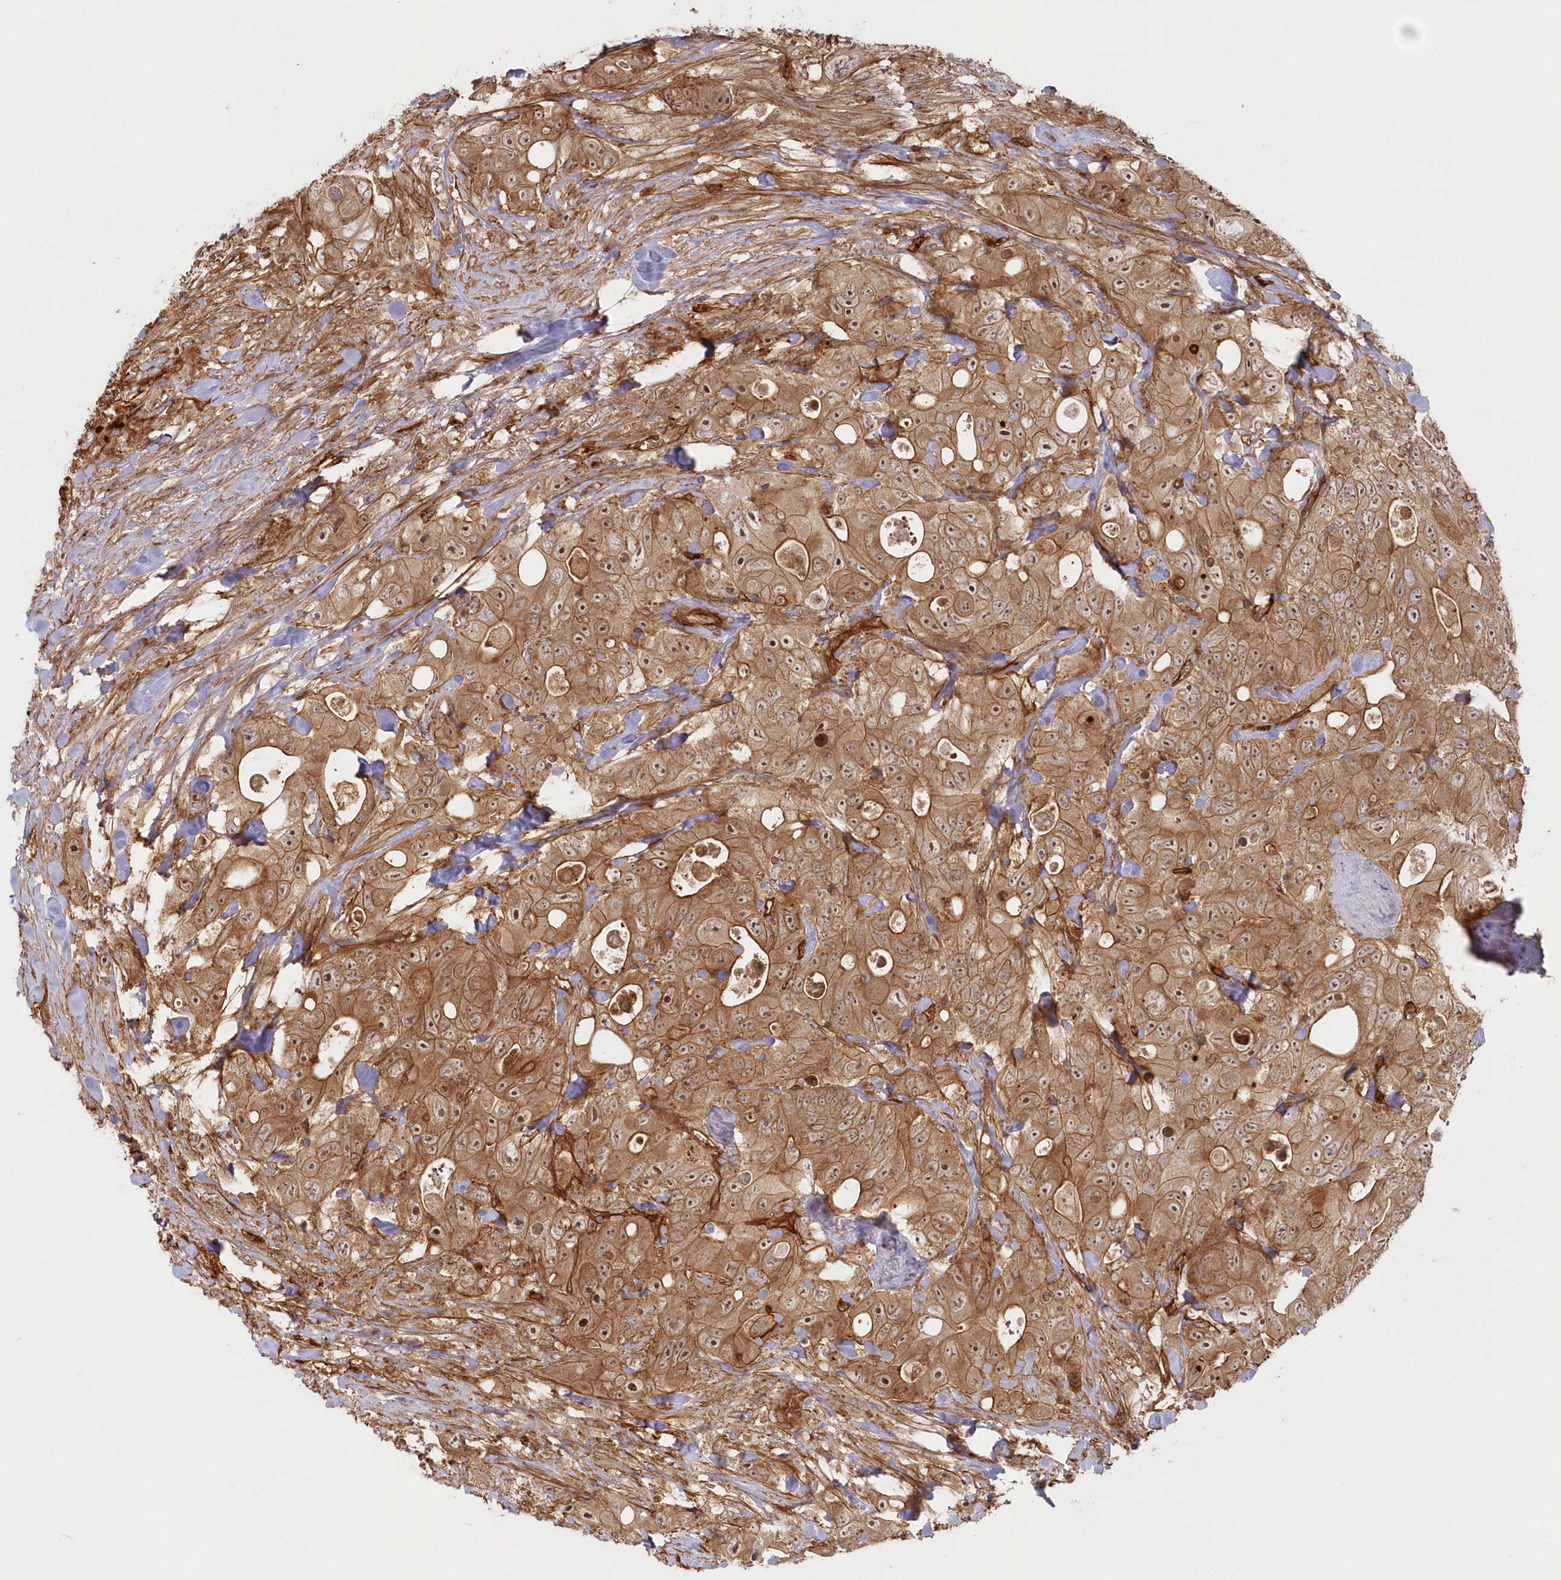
{"staining": {"intensity": "moderate", "quantity": ">75%", "location": "cytoplasmic/membranous,nuclear"}, "tissue": "colorectal cancer", "cell_type": "Tumor cells", "image_type": "cancer", "snomed": [{"axis": "morphology", "description": "Adenocarcinoma, NOS"}, {"axis": "topography", "description": "Colon"}], "caption": "Immunohistochemistry micrograph of neoplastic tissue: human colorectal cancer stained using immunohistochemistry (IHC) exhibits medium levels of moderate protein expression localized specifically in the cytoplasmic/membranous and nuclear of tumor cells, appearing as a cytoplasmic/membranous and nuclear brown color.", "gene": "RGCC", "patient": {"sex": "female", "age": 46}}